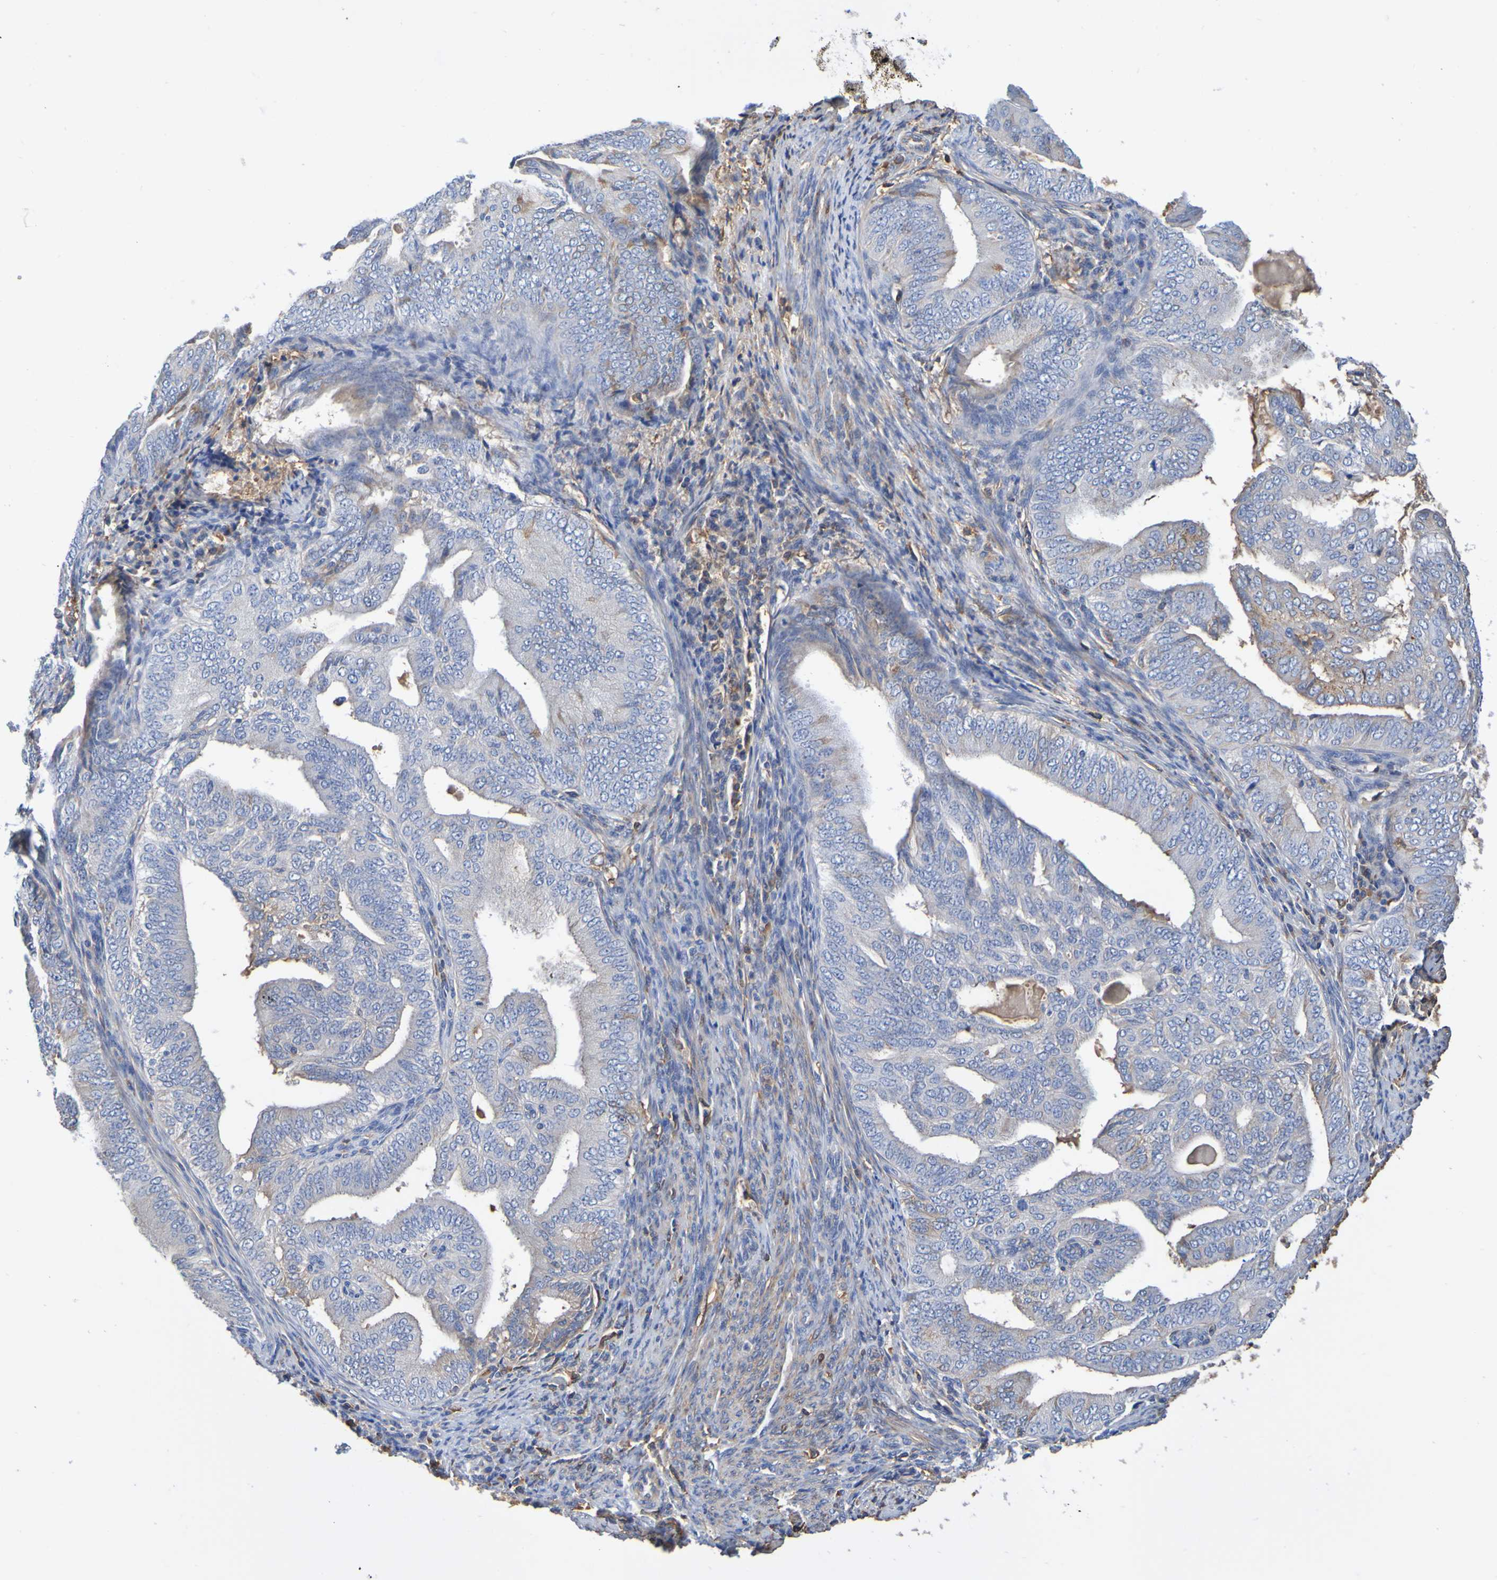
{"staining": {"intensity": "moderate", "quantity": "<25%", "location": "cytoplasmic/membranous"}, "tissue": "endometrial cancer", "cell_type": "Tumor cells", "image_type": "cancer", "snomed": [{"axis": "morphology", "description": "Adenocarcinoma, NOS"}, {"axis": "topography", "description": "Endometrium"}], "caption": "A low amount of moderate cytoplasmic/membranous expression is identified in about <25% of tumor cells in endometrial cancer (adenocarcinoma) tissue.", "gene": "GAB3", "patient": {"sex": "female", "age": 58}}